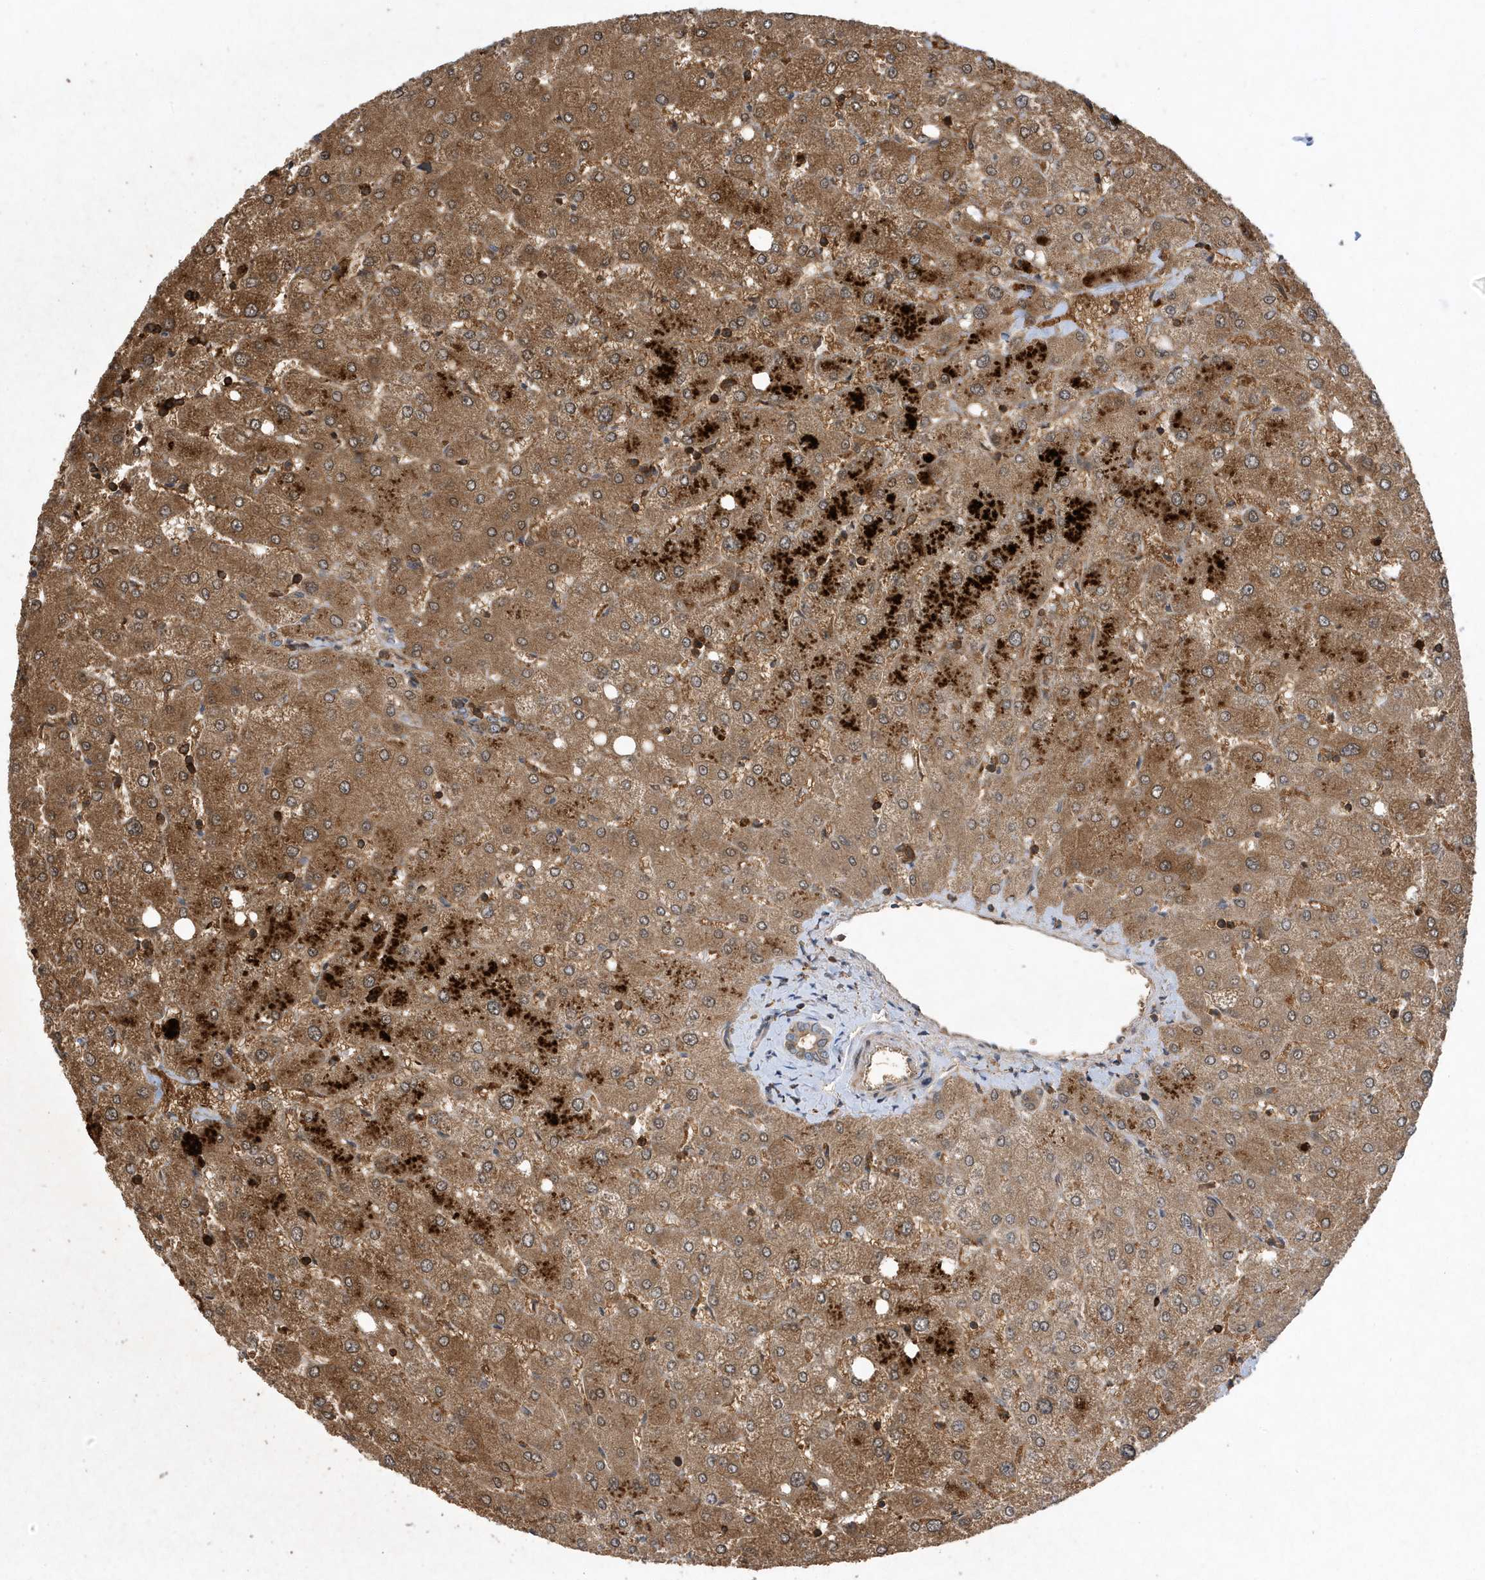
{"staining": {"intensity": "moderate", "quantity": ">75%", "location": "cytoplasmic/membranous"}, "tissue": "liver", "cell_type": "Cholangiocytes", "image_type": "normal", "snomed": [{"axis": "morphology", "description": "Normal tissue, NOS"}, {"axis": "topography", "description": "Liver"}], "caption": "A brown stain highlights moderate cytoplasmic/membranous staining of a protein in cholangiocytes of normal liver.", "gene": "LAPTM4A", "patient": {"sex": "female", "age": 54}}